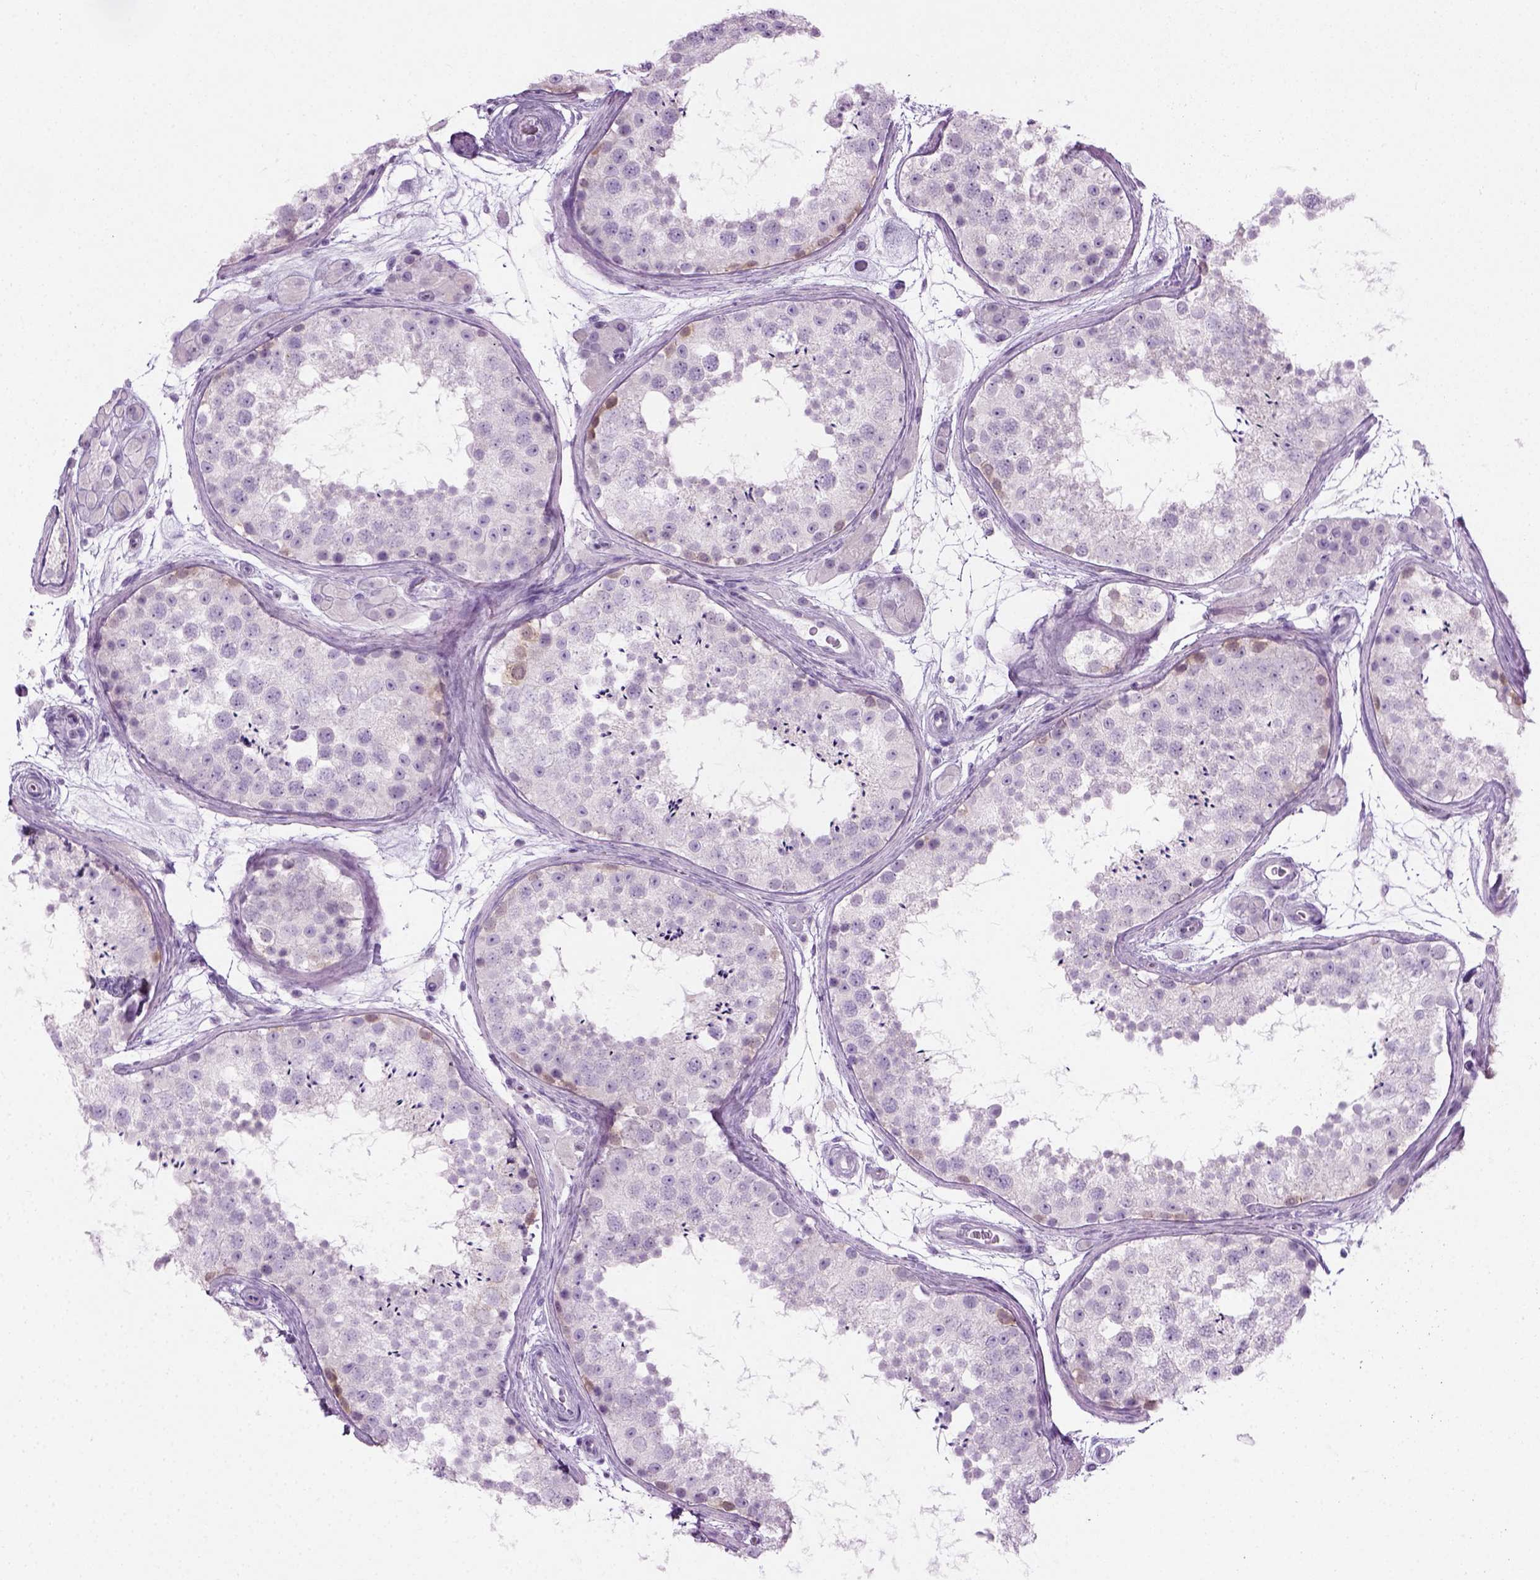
{"staining": {"intensity": "weak", "quantity": "<25%", "location": "cytoplasmic/membranous"}, "tissue": "testis", "cell_type": "Cells in seminiferous ducts", "image_type": "normal", "snomed": [{"axis": "morphology", "description": "Normal tissue, NOS"}, {"axis": "topography", "description": "Testis"}], "caption": "Immunohistochemistry (IHC) photomicrograph of benign testis stained for a protein (brown), which displays no positivity in cells in seminiferous ducts. (DAB IHC, high magnification).", "gene": "CIBAR2", "patient": {"sex": "male", "age": 41}}